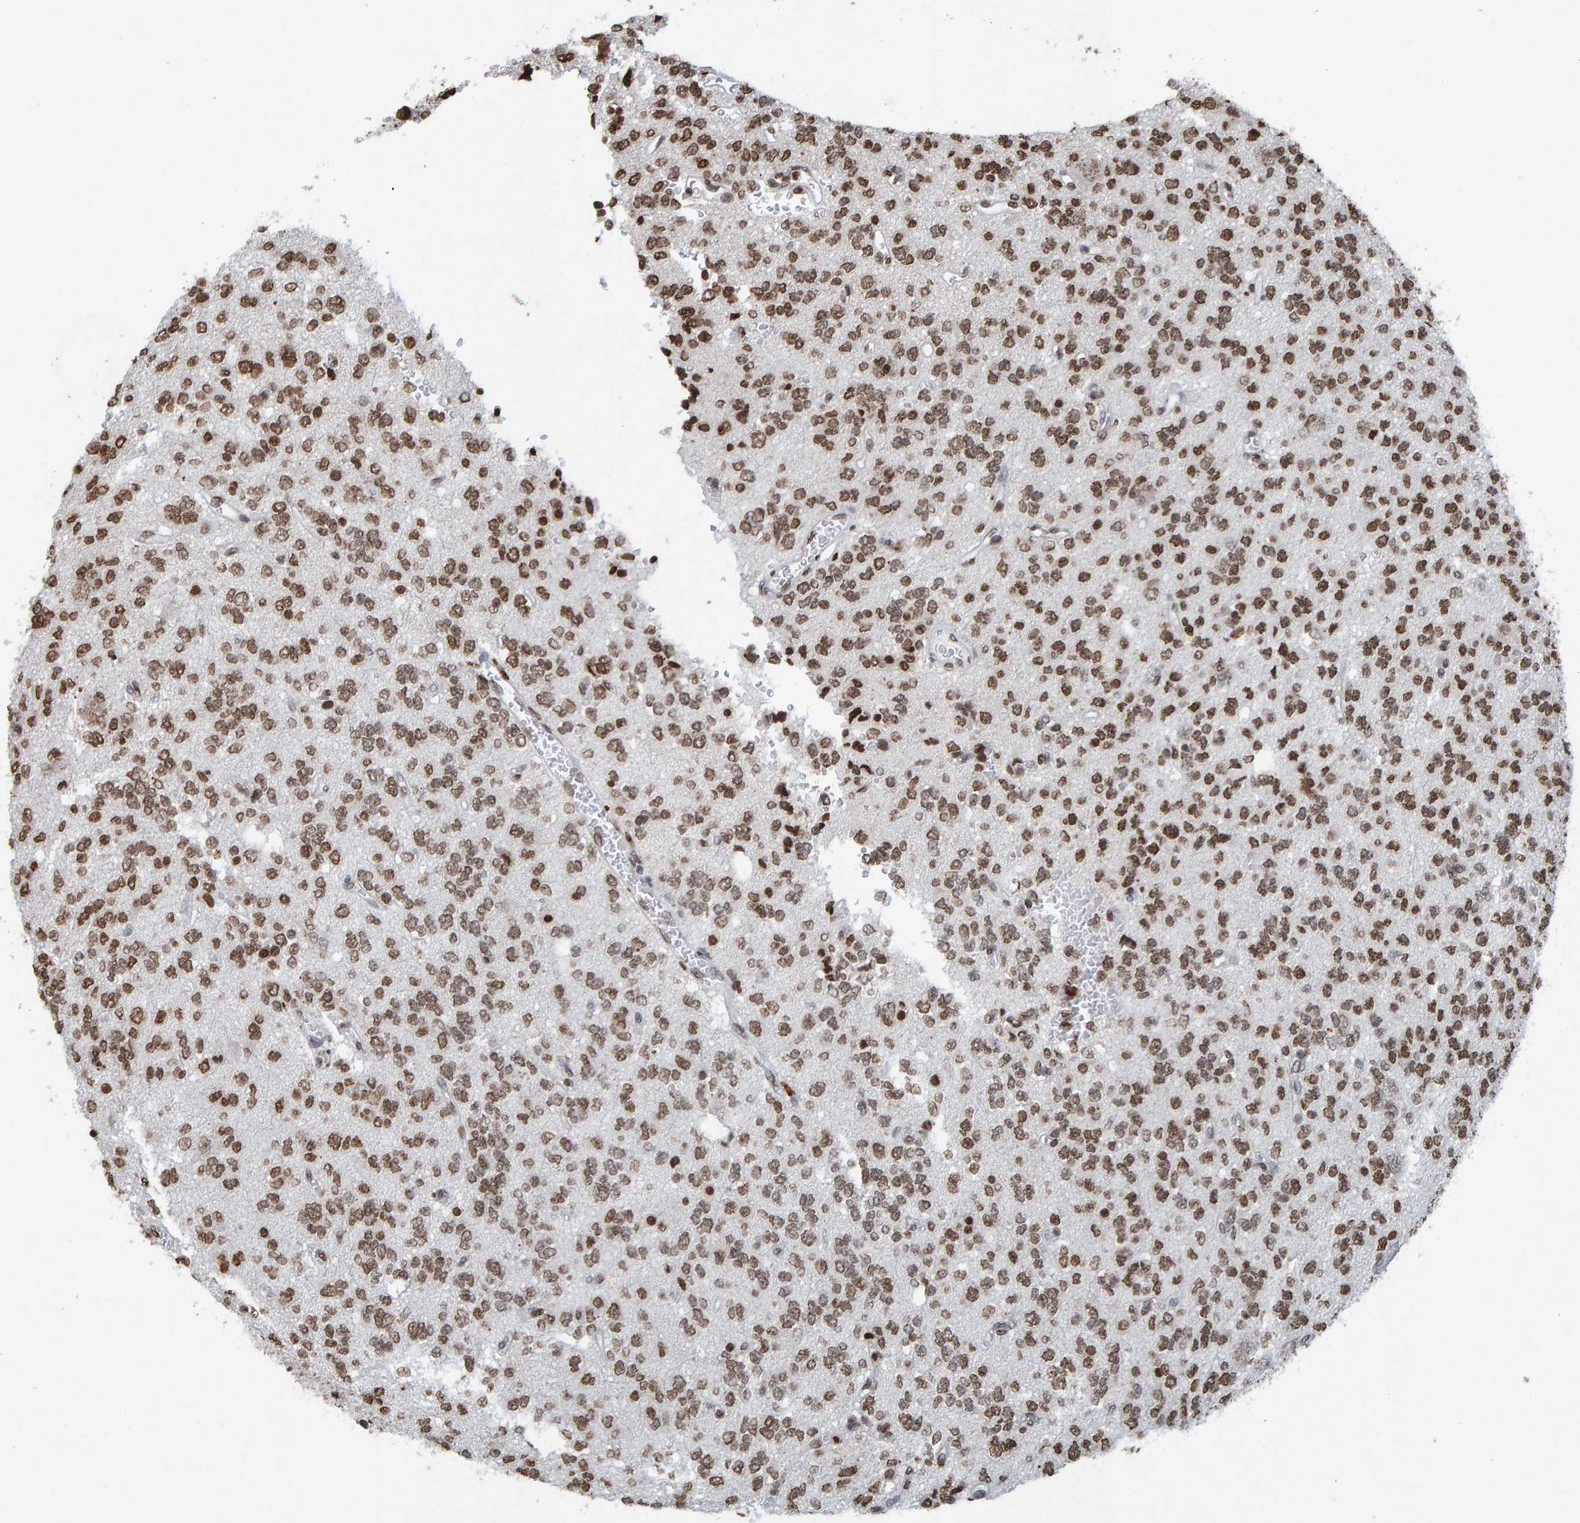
{"staining": {"intensity": "moderate", "quantity": ">75%", "location": "nuclear"}, "tissue": "glioma", "cell_type": "Tumor cells", "image_type": "cancer", "snomed": [{"axis": "morphology", "description": "Glioma, malignant, Low grade"}, {"axis": "topography", "description": "Brain"}], "caption": "Malignant low-grade glioma stained with a brown dye exhibits moderate nuclear positive positivity in about >75% of tumor cells.", "gene": "H2AZ1", "patient": {"sex": "male", "age": 38}}